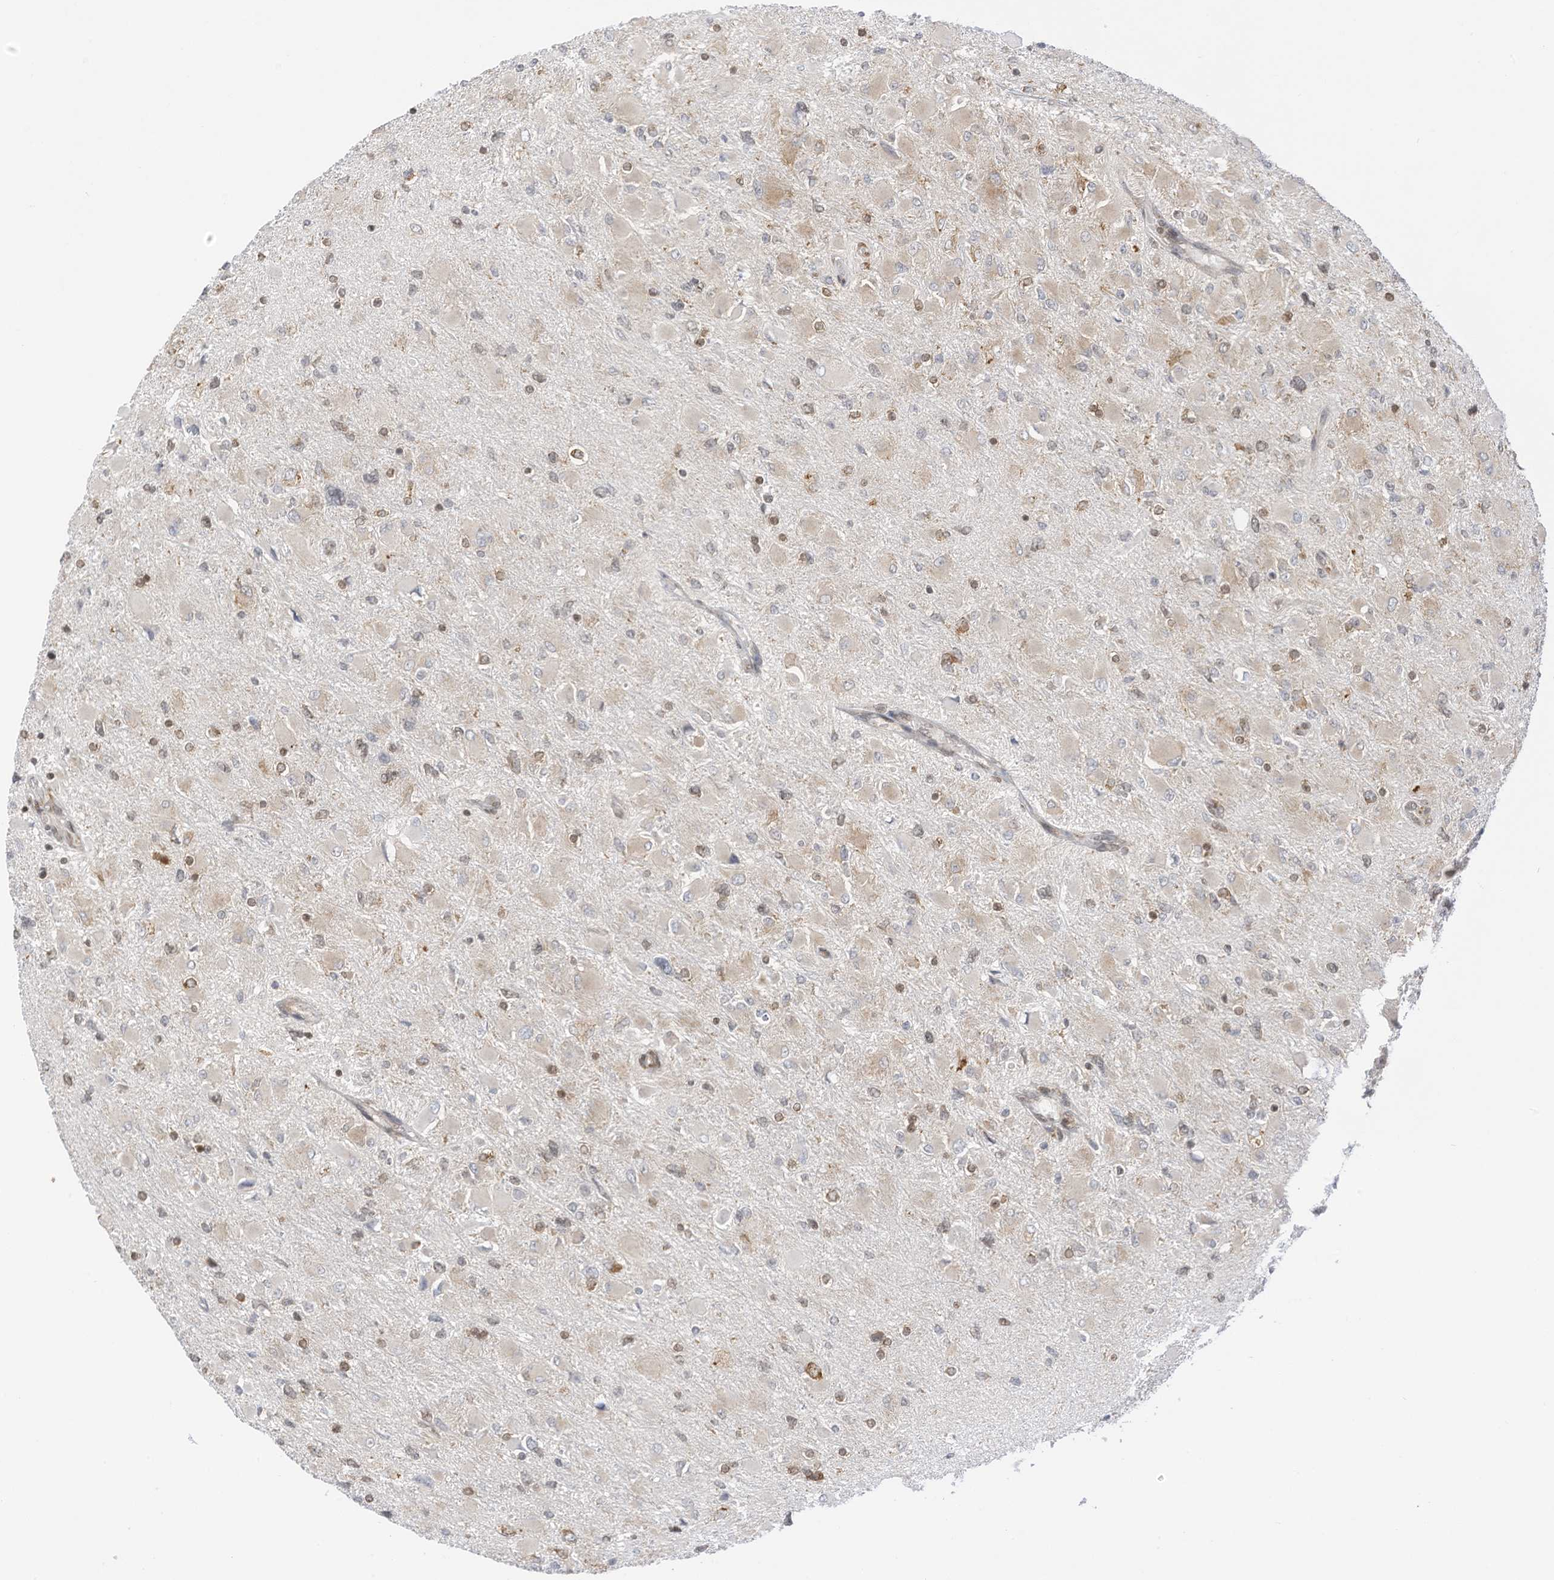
{"staining": {"intensity": "weak", "quantity": "<25%", "location": "cytoplasmic/membranous"}, "tissue": "glioma", "cell_type": "Tumor cells", "image_type": "cancer", "snomed": [{"axis": "morphology", "description": "Glioma, malignant, High grade"}, {"axis": "topography", "description": "Cerebral cortex"}], "caption": "Immunohistochemistry micrograph of human glioma stained for a protein (brown), which displays no expression in tumor cells. (DAB (3,3'-diaminobenzidine) immunohistochemistry (IHC) with hematoxylin counter stain).", "gene": "EDF1", "patient": {"sex": "female", "age": 36}}